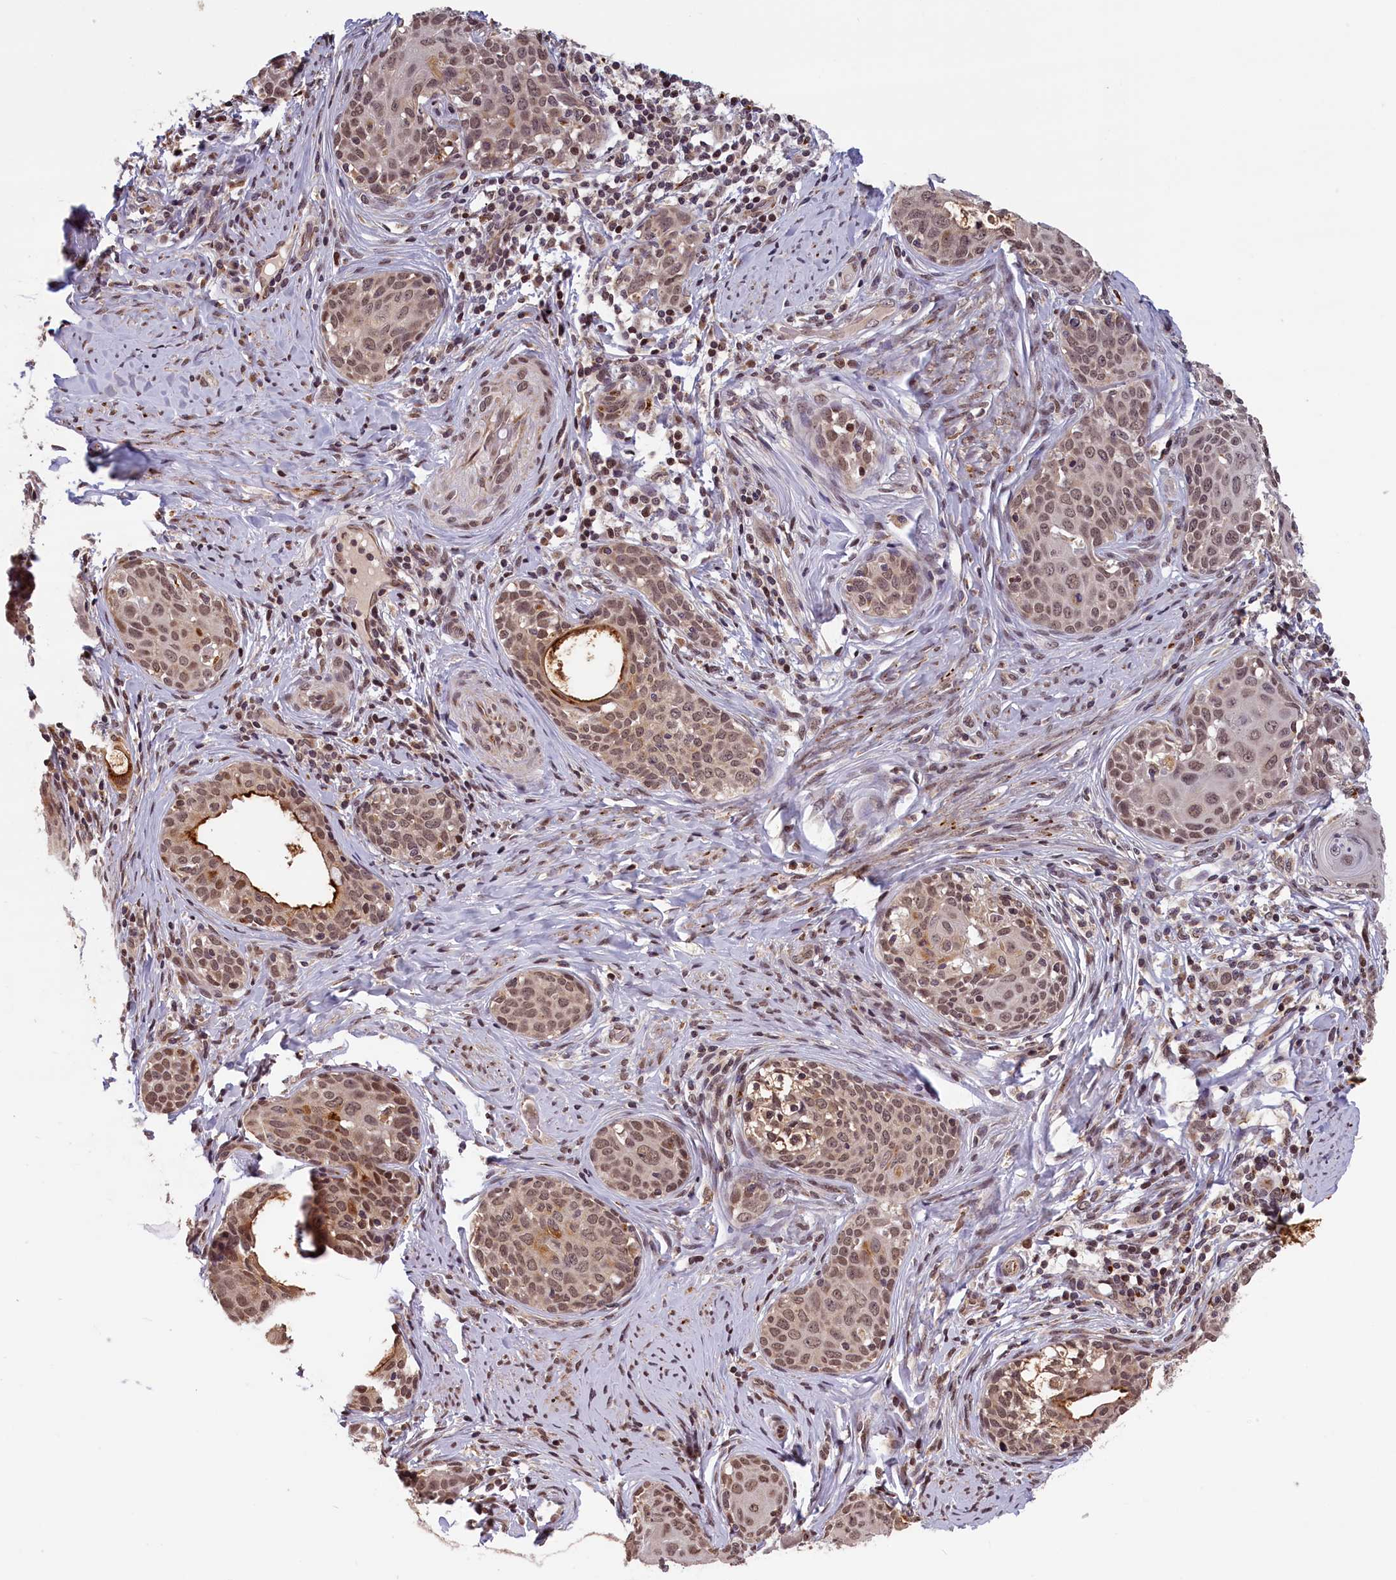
{"staining": {"intensity": "moderate", "quantity": ">75%", "location": "nuclear"}, "tissue": "cervical cancer", "cell_type": "Tumor cells", "image_type": "cancer", "snomed": [{"axis": "morphology", "description": "Squamous cell carcinoma, NOS"}, {"axis": "morphology", "description": "Adenocarcinoma, NOS"}, {"axis": "topography", "description": "Cervix"}], "caption": "Immunohistochemistry (IHC) image of adenocarcinoma (cervical) stained for a protein (brown), which demonstrates medium levels of moderate nuclear staining in about >75% of tumor cells.", "gene": "KCNK6", "patient": {"sex": "female", "age": 52}}